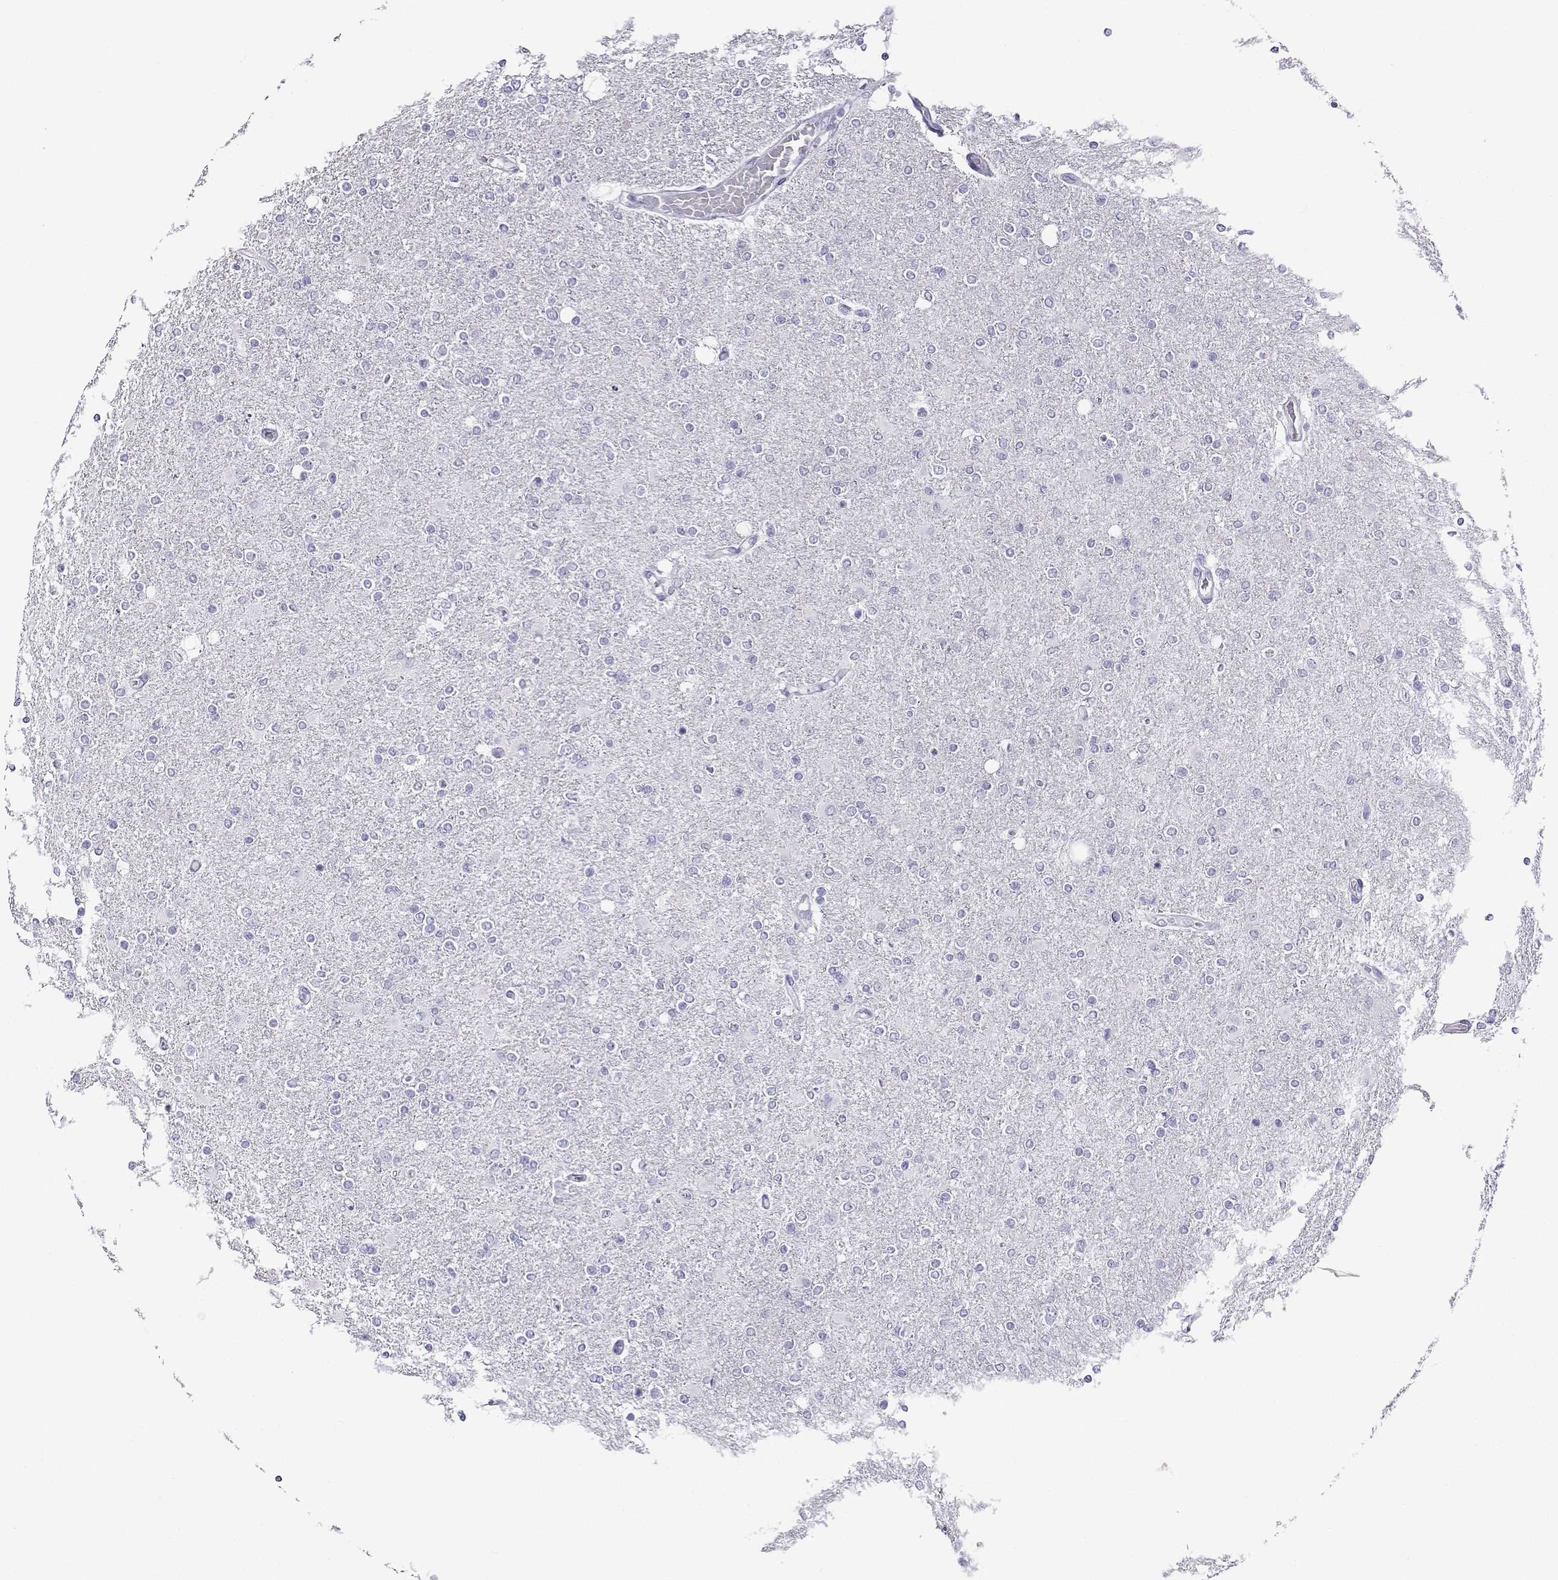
{"staining": {"intensity": "negative", "quantity": "none", "location": "none"}, "tissue": "glioma", "cell_type": "Tumor cells", "image_type": "cancer", "snomed": [{"axis": "morphology", "description": "Glioma, malignant, High grade"}, {"axis": "topography", "description": "Cerebral cortex"}], "caption": "The image exhibits no significant expression in tumor cells of glioma. (DAB IHC visualized using brightfield microscopy, high magnification).", "gene": "RHOXF2", "patient": {"sex": "male", "age": 70}}